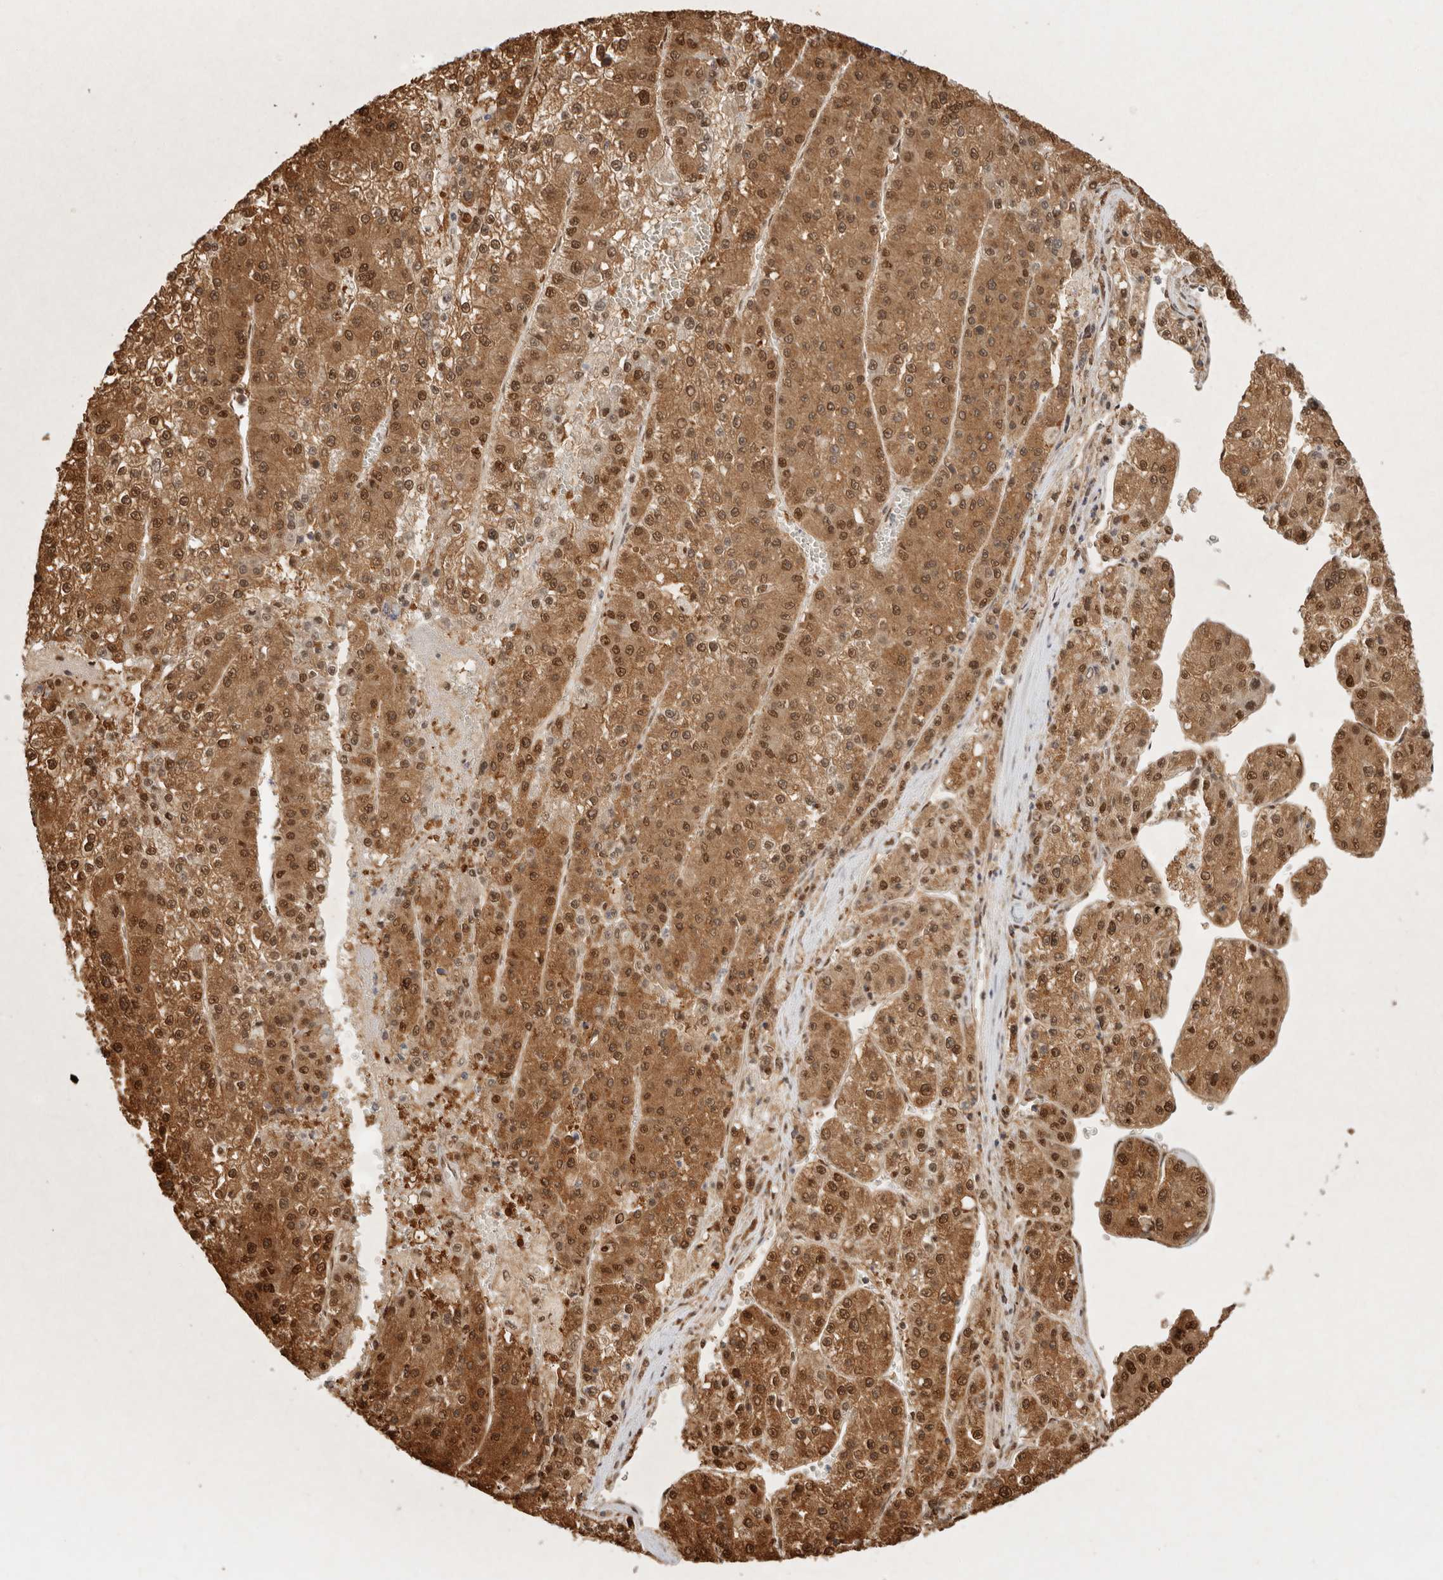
{"staining": {"intensity": "strong", "quantity": ">75%", "location": "cytoplasmic/membranous,nuclear"}, "tissue": "liver cancer", "cell_type": "Tumor cells", "image_type": "cancer", "snomed": [{"axis": "morphology", "description": "Carcinoma, Hepatocellular, NOS"}, {"axis": "topography", "description": "Liver"}], "caption": "There is high levels of strong cytoplasmic/membranous and nuclear positivity in tumor cells of liver cancer, as demonstrated by immunohistochemical staining (brown color).", "gene": "PSMA5", "patient": {"sex": "female", "age": 73}}